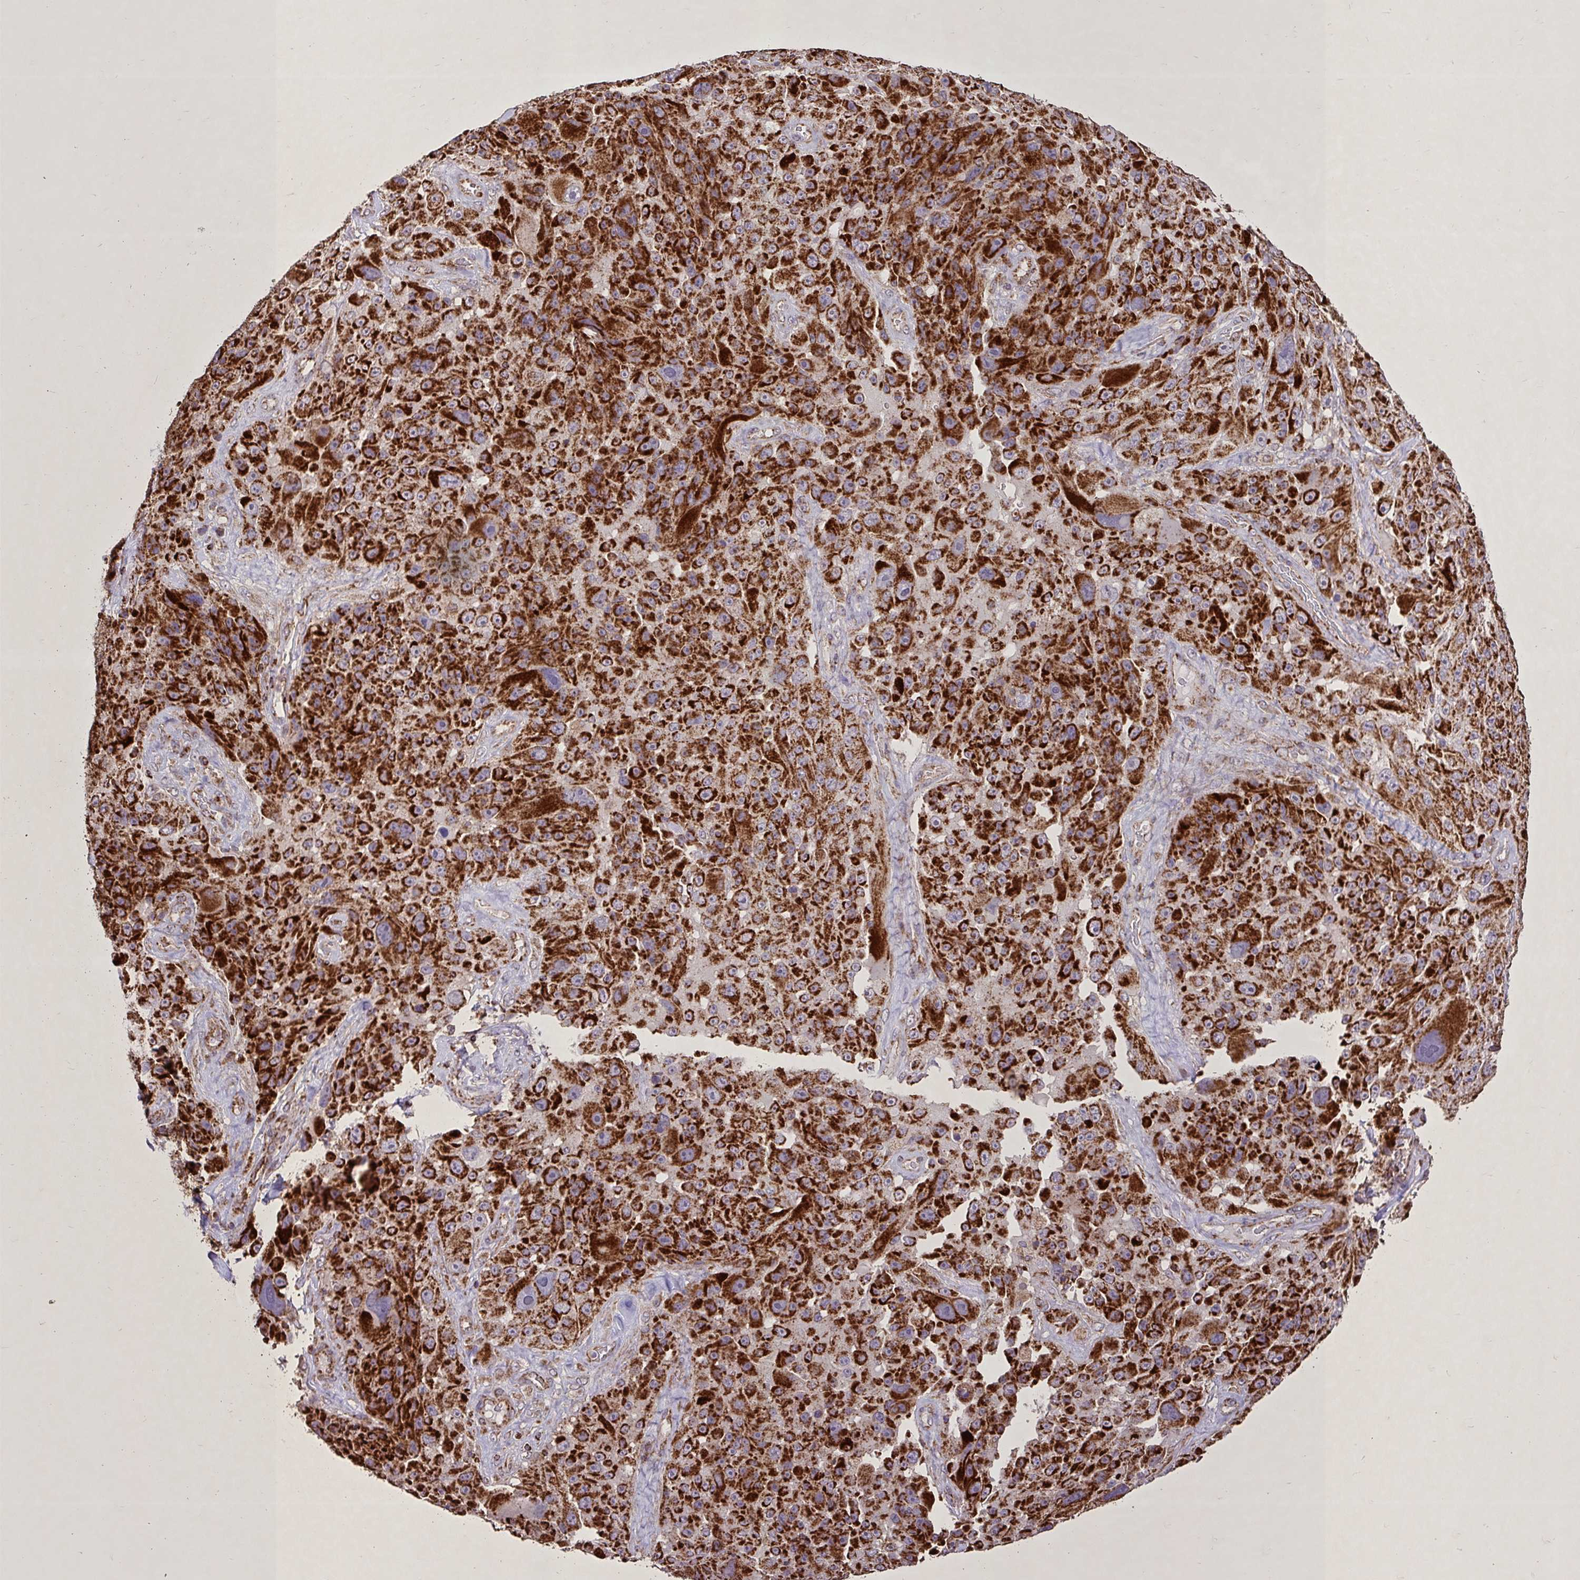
{"staining": {"intensity": "strong", "quantity": ">75%", "location": "cytoplasmic/membranous"}, "tissue": "melanoma", "cell_type": "Tumor cells", "image_type": "cancer", "snomed": [{"axis": "morphology", "description": "Malignant melanoma, Metastatic site"}, {"axis": "topography", "description": "Lymph node"}], "caption": "Immunohistochemistry (IHC) histopathology image of neoplastic tissue: human malignant melanoma (metastatic site) stained using IHC shows high levels of strong protein expression localized specifically in the cytoplasmic/membranous of tumor cells, appearing as a cytoplasmic/membranous brown color.", "gene": "AGK", "patient": {"sex": "male", "age": 62}}